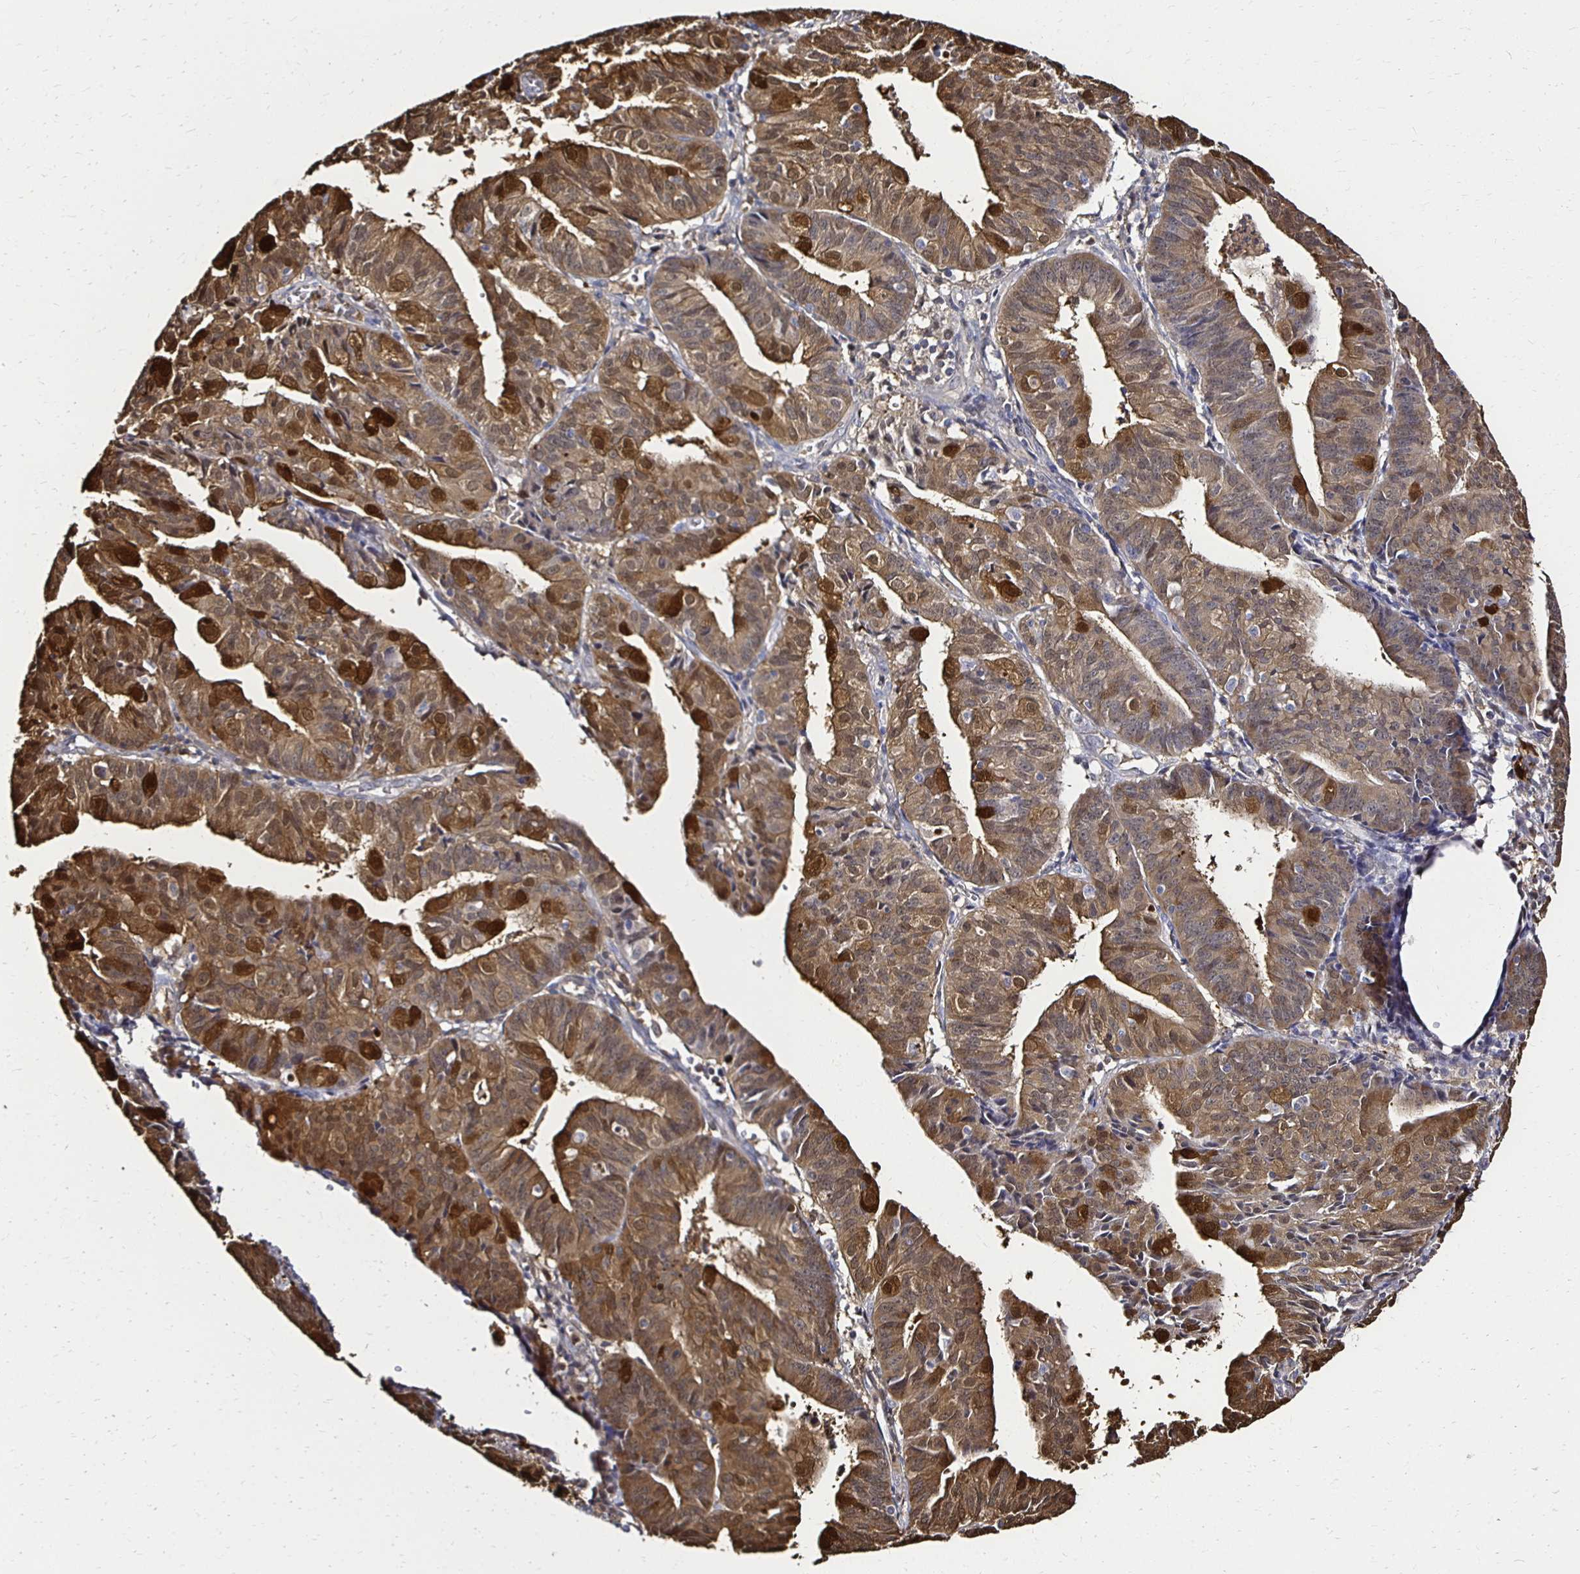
{"staining": {"intensity": "moderate", "quantity": "25%-75%", "location": "cytoplasmic/membranous,nuclear"}, "tissue": "endometrial cancer", "cell_type": "Tumor cells", "image_type": "cancer", "snomed": [{"axis": "morphology", "description": "Adenocarcinoma, NOS"}, {"axis": "topography", "description": "Endometrium"}], "caption": "A brown stain highlights moderate cytoplasmic/membranous and nuclear positivity of a protein in human endometrial cancer tumor cells. (IHC, brightfield microscopy, high magnification).", "gene": "TXN", "patient": {"sex": "female", "age": 56}}